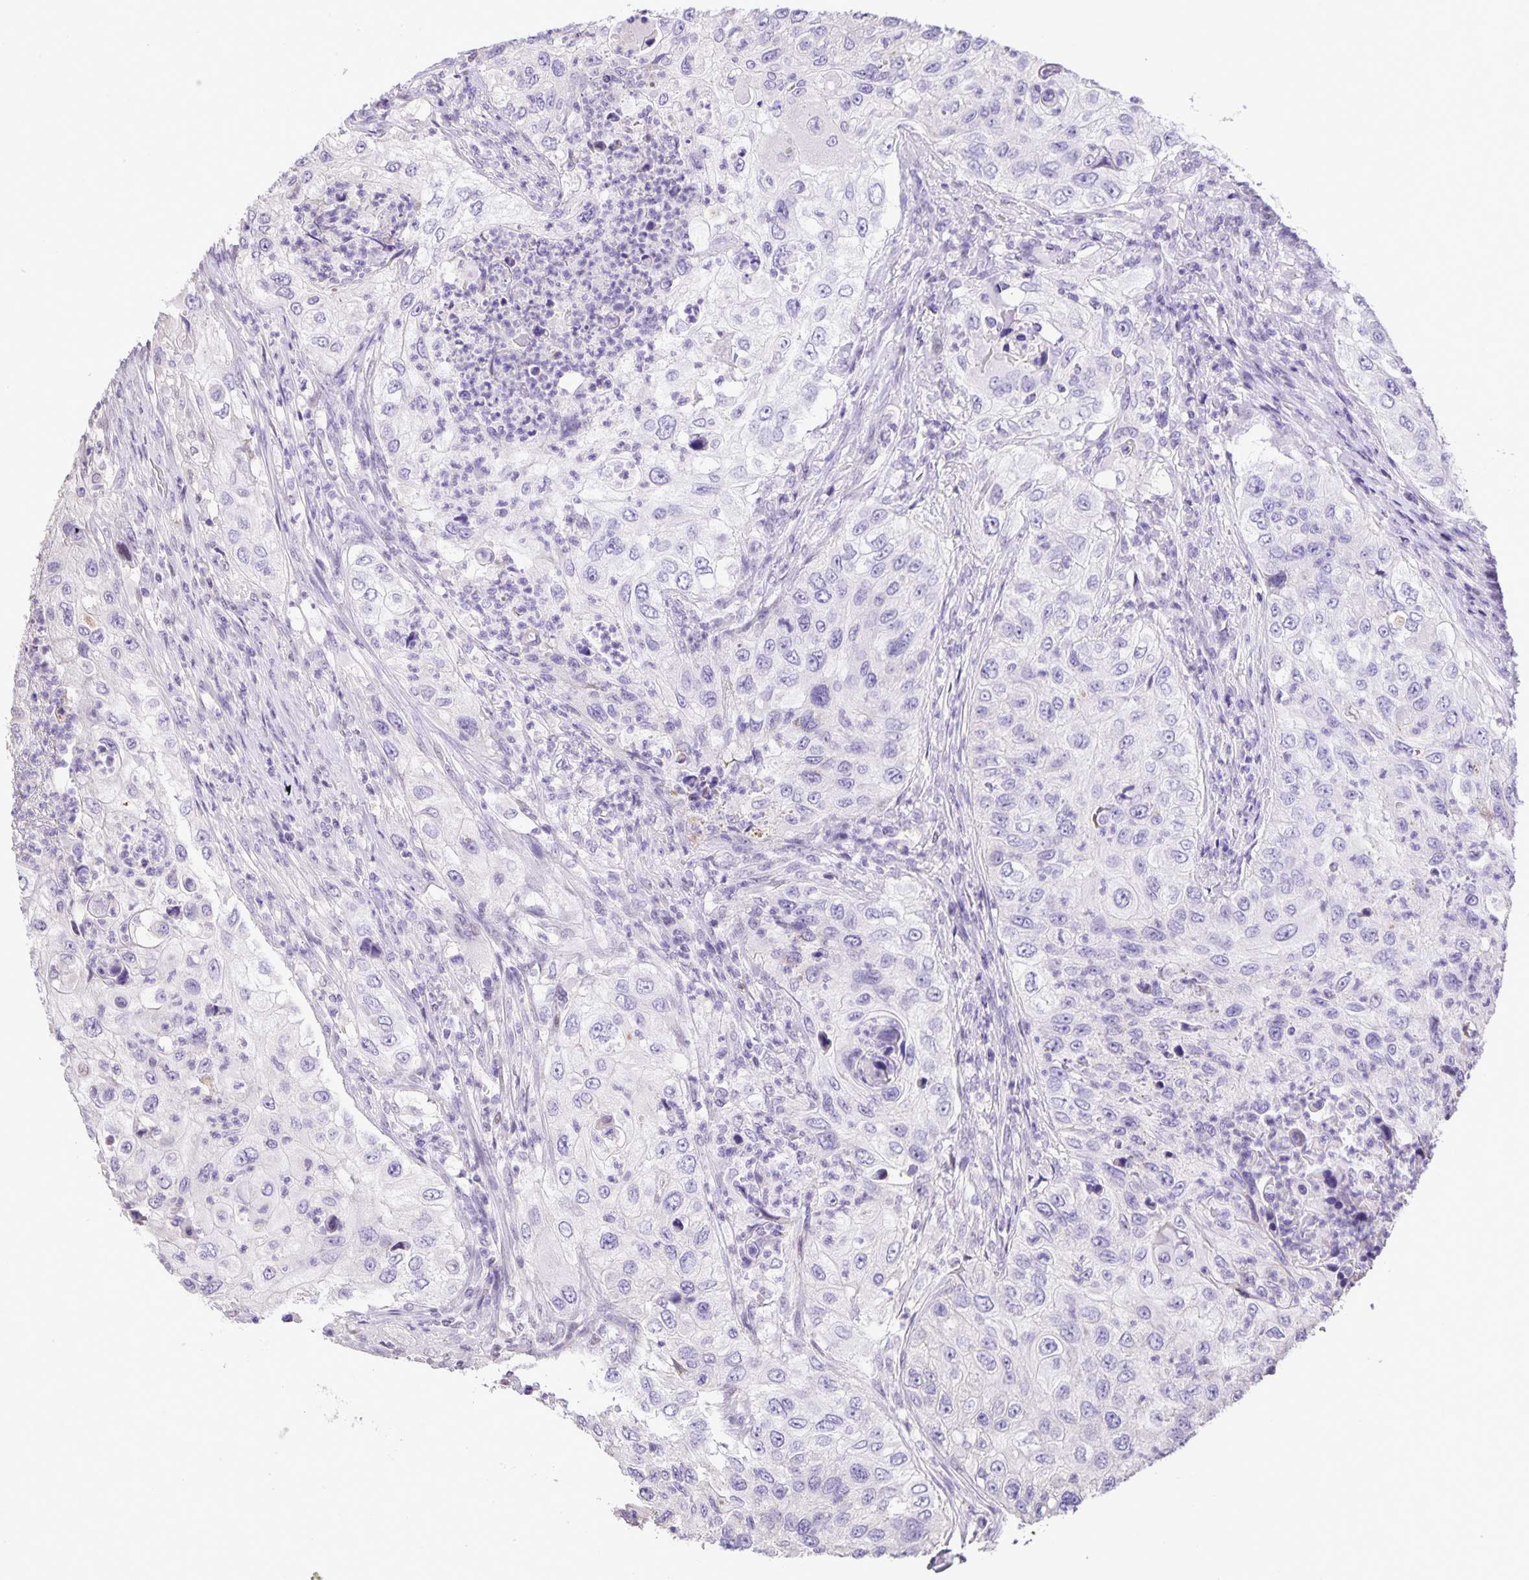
{"staining": {"intensity": "negative", "quantity": "none", "location": "none"}, "tissue": "urothelial cancer", "cell_type": "Tumor cells", "image_type": "cancer", "snomed": [{"axis": "morphology", "description": "Urothelial carcinoma, High grade"}, {"axis": "topography", "description": "Urinary bladder"}], "caption": "IHC image of human high-grade urothelial carcinoma stained for a protein (brown), which shows no staining in tumor cells.", "gene": "ONECUT2", "patient": {"sex": "female", "age": 60}}